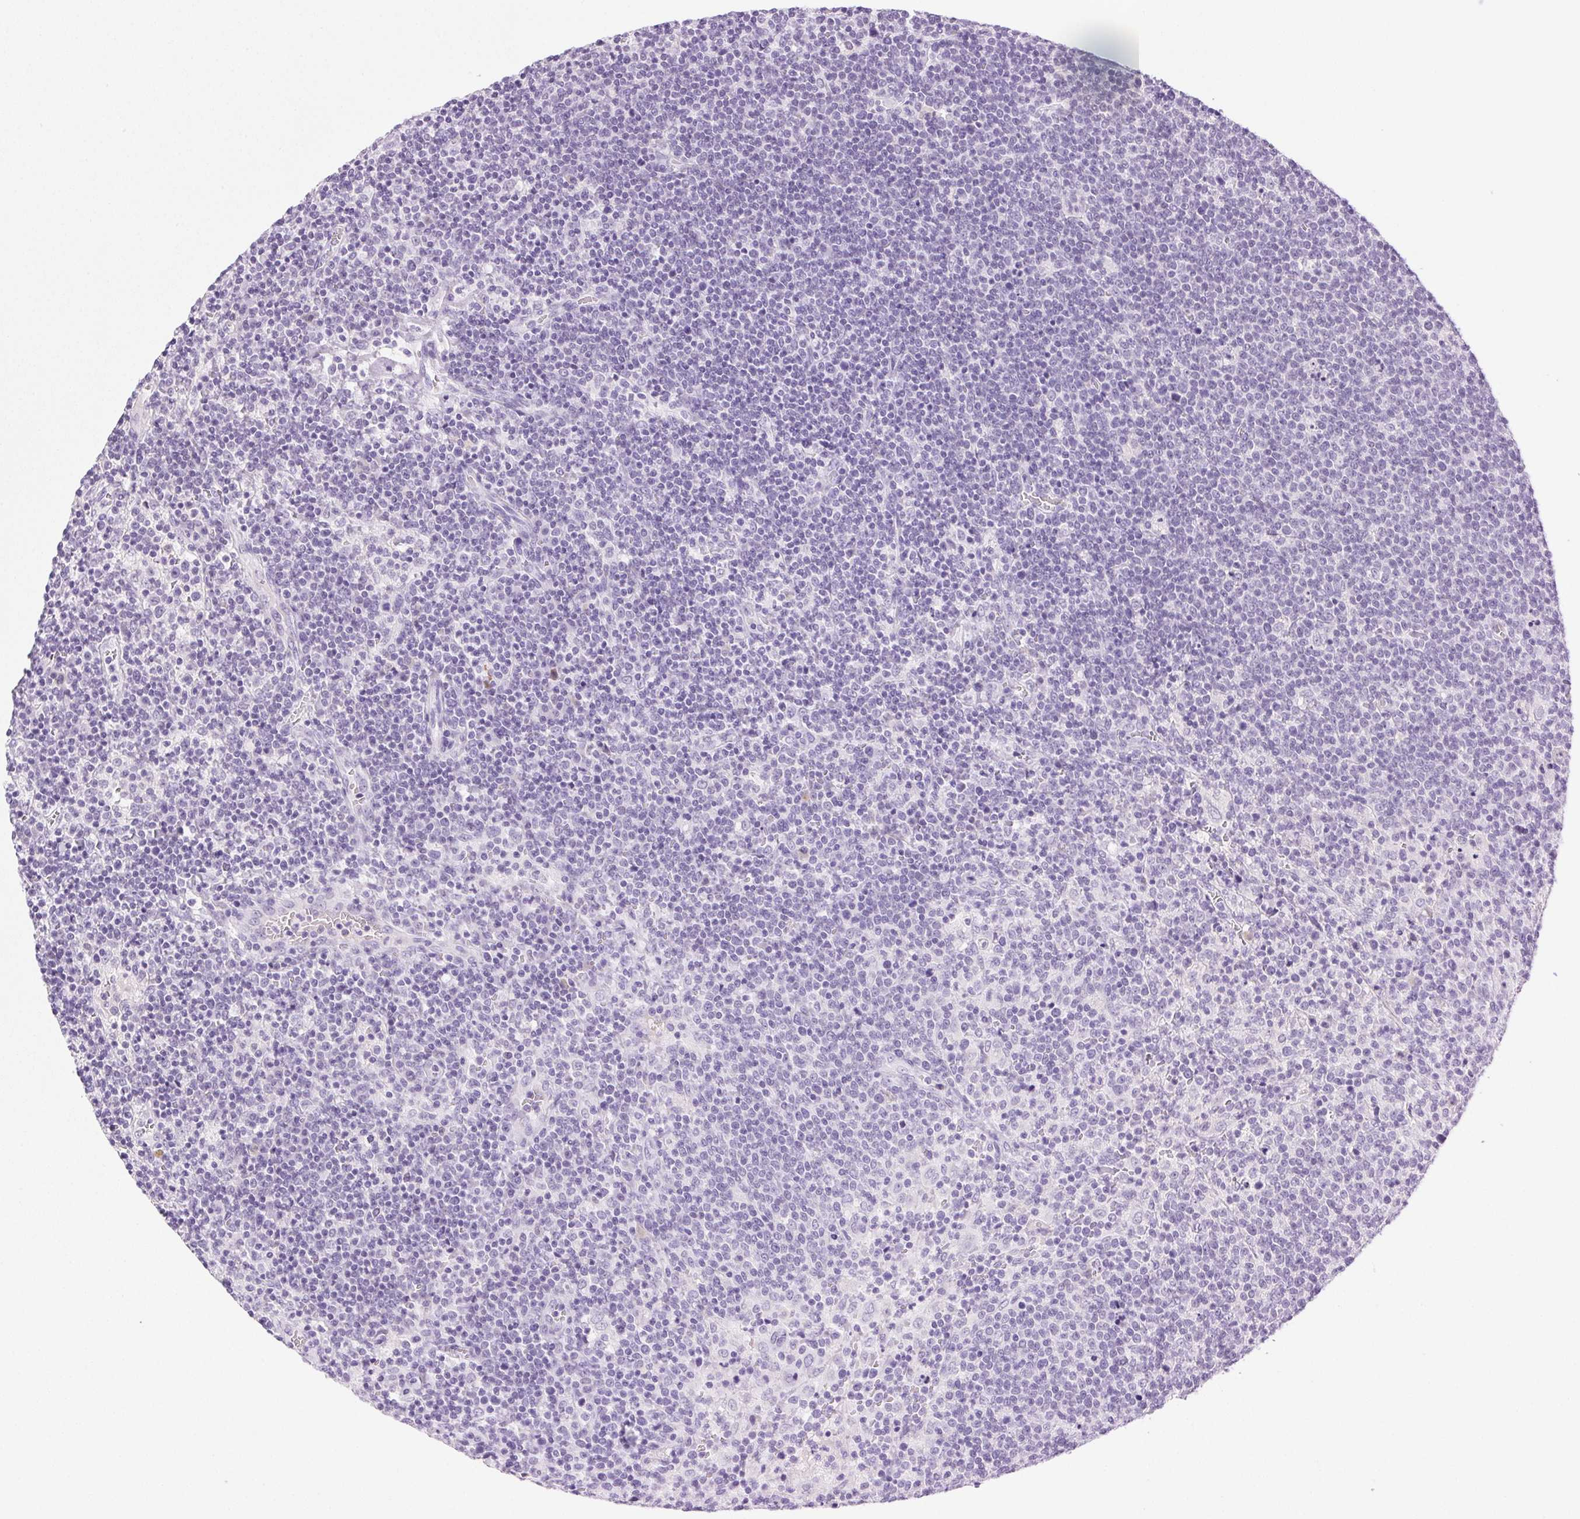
{"staining": {"intensity": "negative", "quantity": "none", "location": "none"}, "tissue": "lymphoma", "cell_type": "Tumor cells", "image_type": "cancer", "snomed": [{"axis": "morphology", "description": "Malignant lymphoma, non-Hodgkin's type, High grade"}, {"axis": "topography", "description": "Lymph node"}], "caption": "Immunohistochemical staining of malignant lymphoma, non-Hodgkin's type (high-grade) shows no significant expression in tumor cells. Nuclei are stained in blue.", "gene": "CLDN10", "patient": {"sex": "male", "age": 61}}